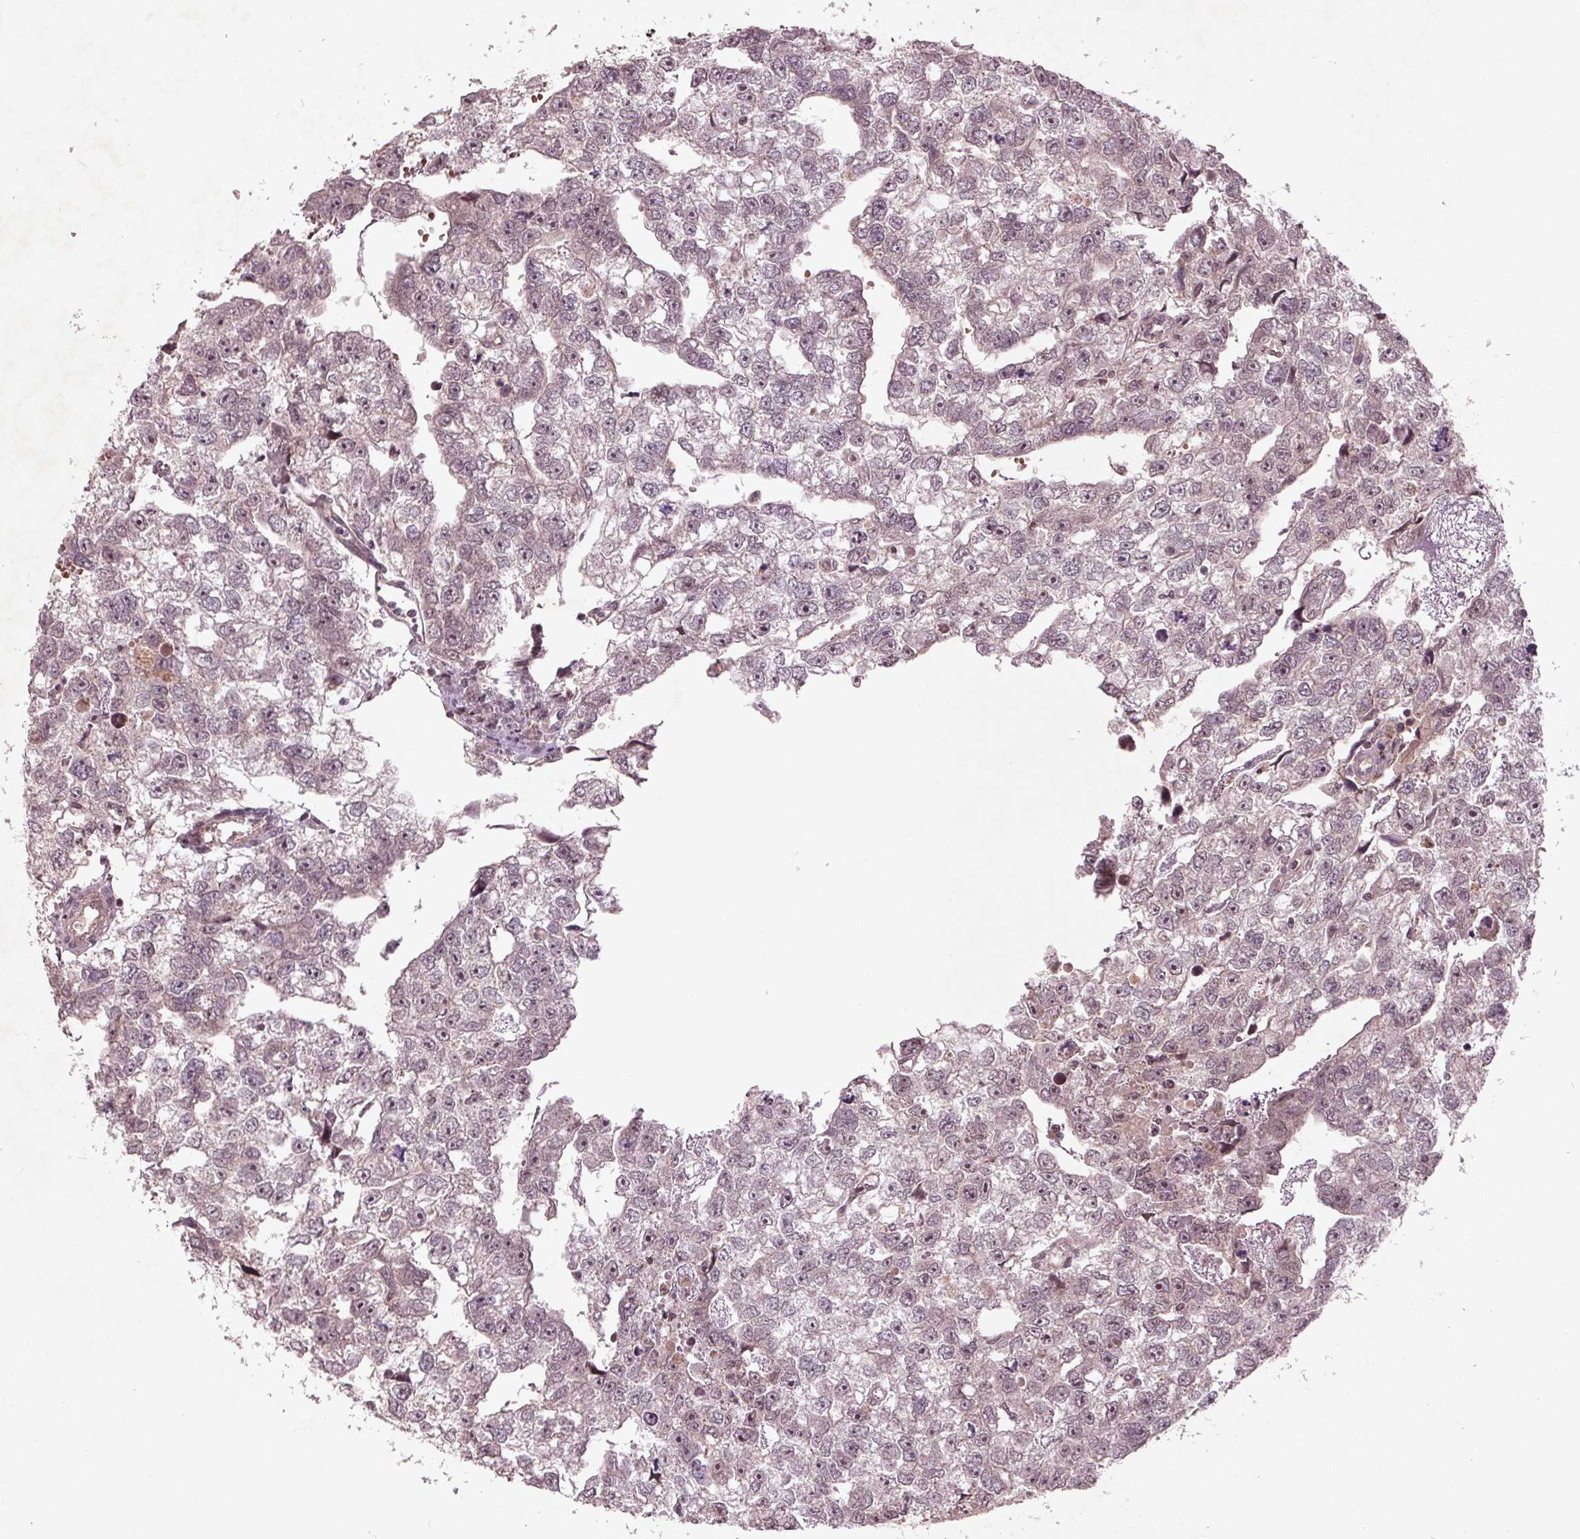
{"staining": {"intensity": "negative", "quantity": "none", "location": "none"}, "tissue": "testis cancer", "cell_type": "Tumor cells", "image_type": "cancer", "snomed": [{"axis": "morphology", "description": "Carcinoma, Embryonal, NOS"}, {"axis": "morphology", "description": "Teratoma, malignant, NOS"}, {"axis": "topography", "description": "Testis"}], "caption": "An immunohistochemistry photomicrograph of testis cancer is shown. There is no staining in tumor cells of testis cancer. (Stains: DAB (3,3'-diaminobenzidine) immunohistochemistry (IHC) with hematoxylin counter stain, Microscopy: brightfield microscopy at high magnification).", "gene": "CDKL4", "patient": {"sex": "male", "age": 44}}